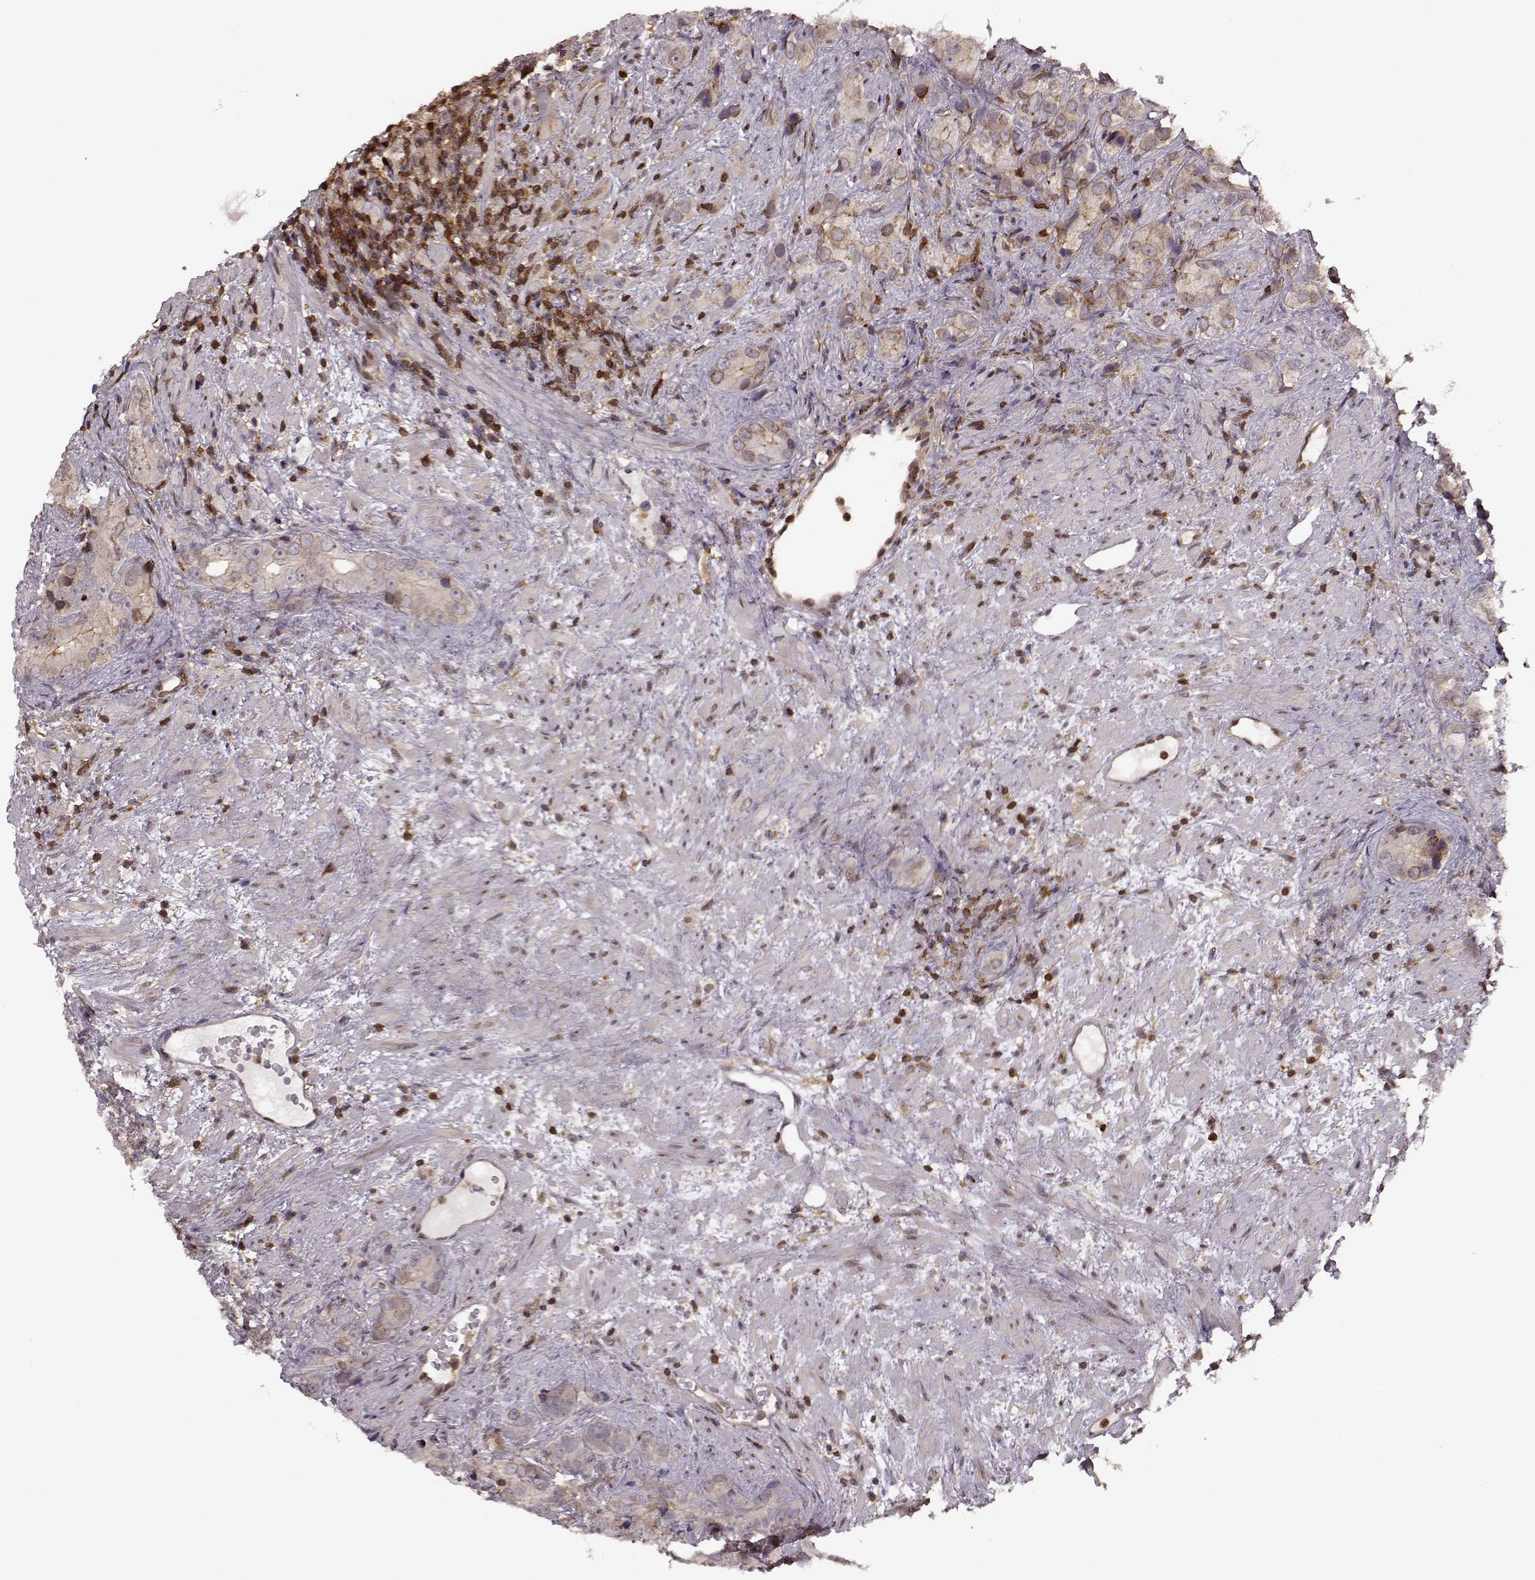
{"staining": {"intensity": "moderate", "quantity": "<25%", "location": "cytoplasmic/membranous"}, "tissue": "prostate cancer", "cell_type": "Tumor cells", "image_type": "cancer", "snomed": [{"axis": "morphology", "description": "Adenocarcinoma, High grade"}, {"axis": "topography", "description": "Prostate"}], "caption": "Brown immunohistochemical staining in prostate high-grade adenocarcinoma reveals moderate cytoplasmic/membranous positivity in approximately <25% of tumor cells. (brown staining indicates protein expression, while blue staining denotes nuclei).", "gene": "MFSD1", "patient": {"sex": "male", "age": 90}}